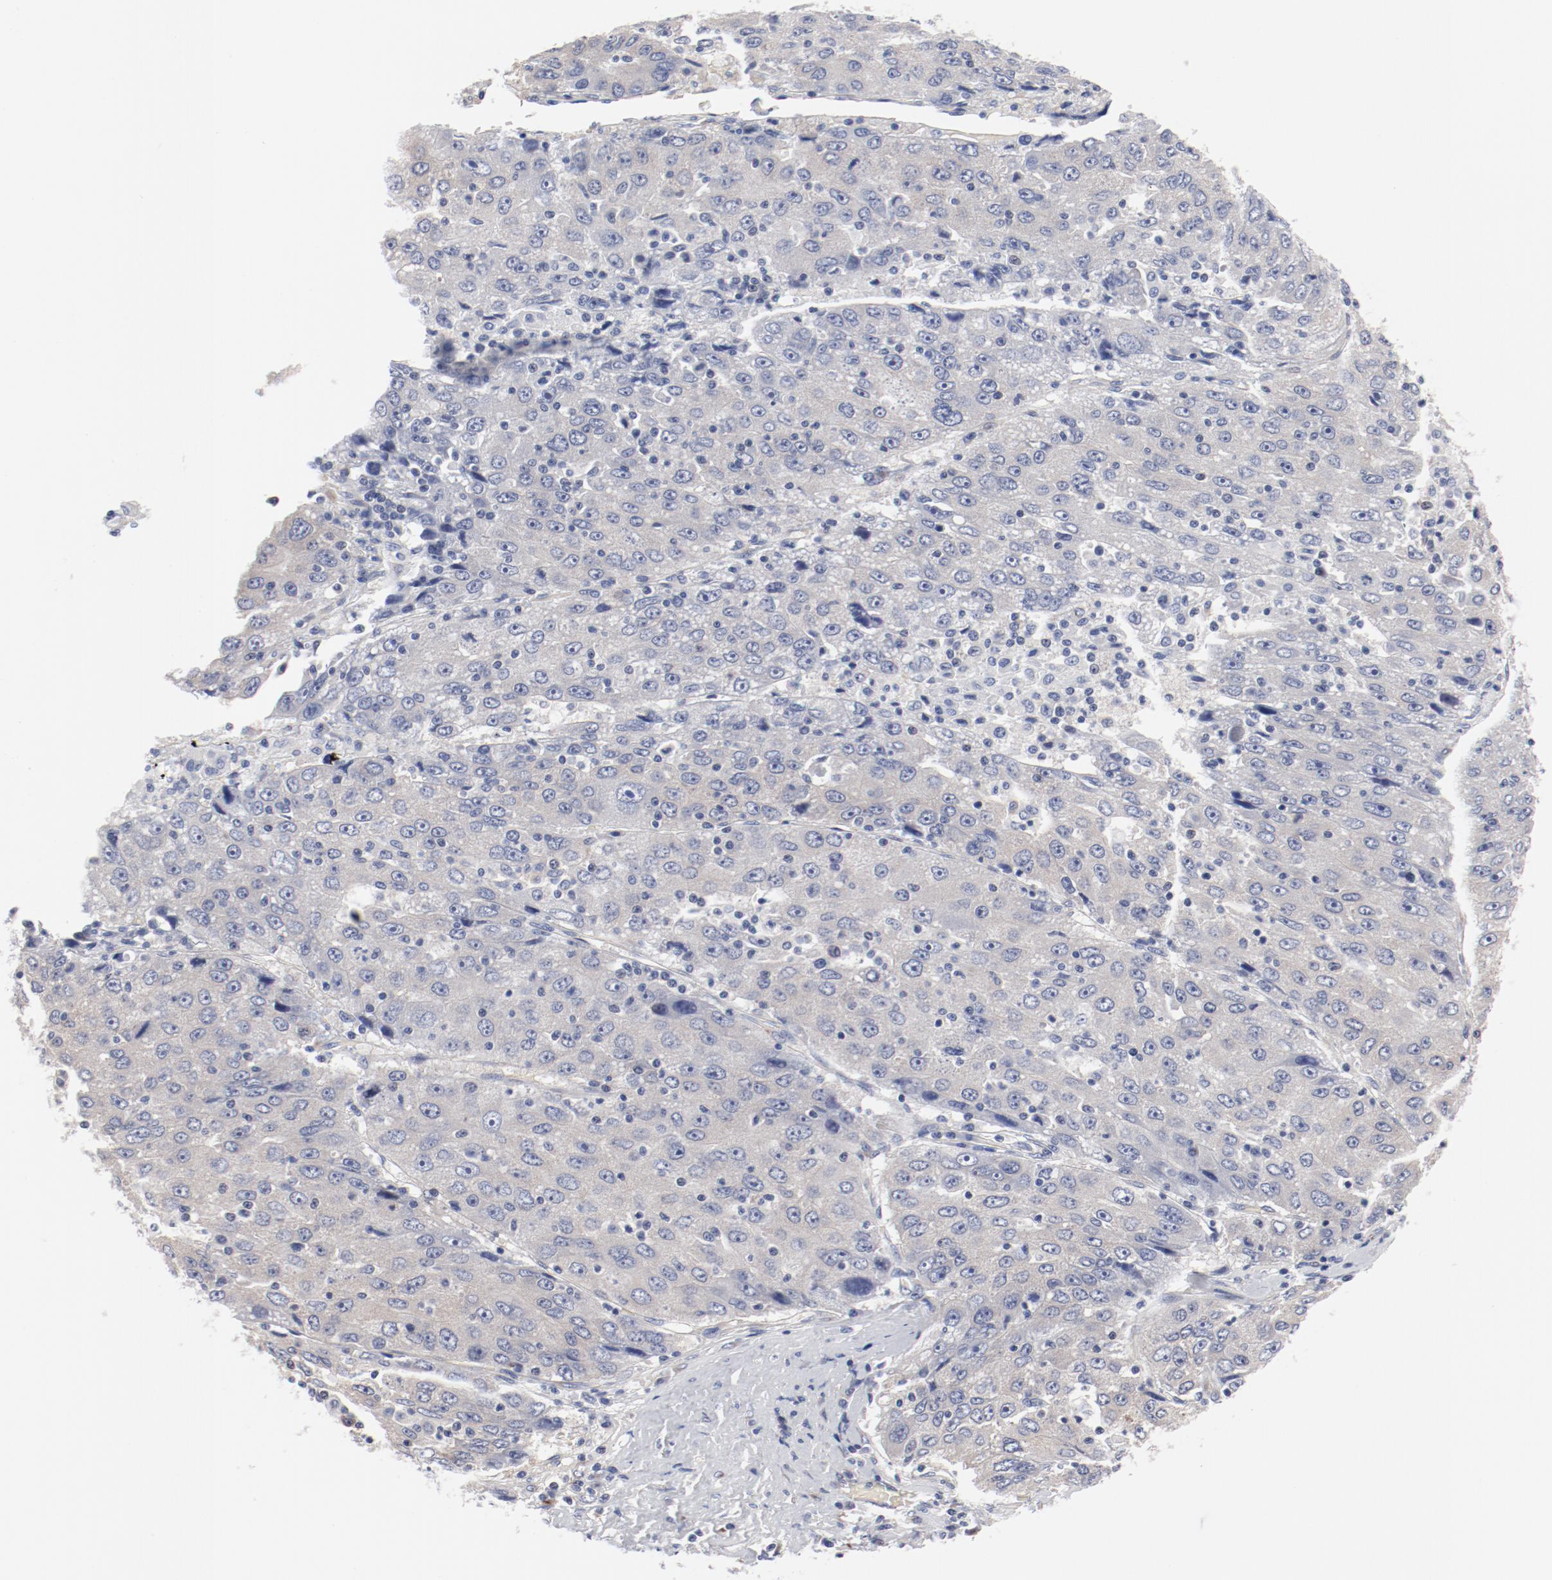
{"staining": {"intensity": "negative", "quantity": "none", "location": "none"}, "tissue": "liver cancer", "cell_type": "Tumor cells", "image_type": "cancer", "snomed": [{"axis": "morphology", "description": "Carcinoma, Hepatocellular, NOS"}, {"axis": "topography", "description": "Liver"}], "caption": "DAB (3,3'-diaminobenzidine) immunohistochemical staining of liver hepatocellular carcinoma reveals no significant staining in tumor cells.", "gene": "GPR143", "patient": {"sex": "male", "age": 49}}